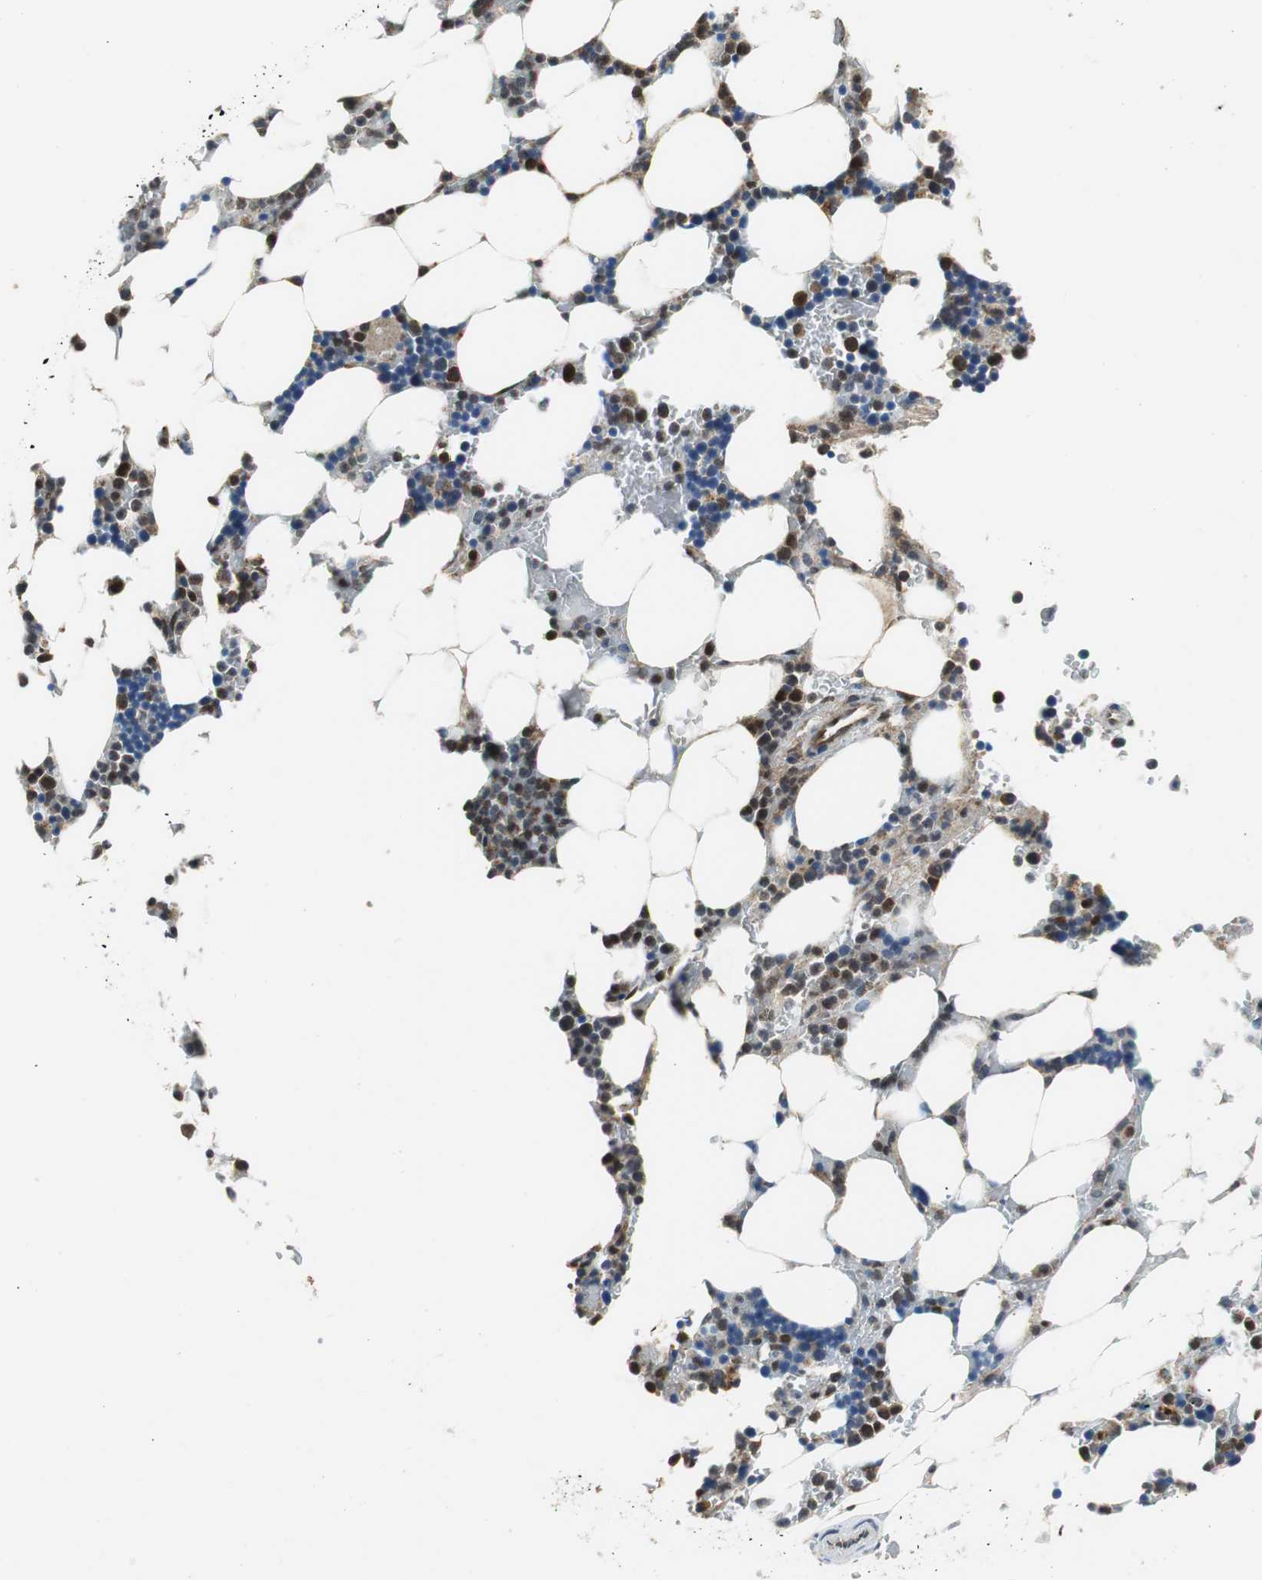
{"staining": {"intensity": "moderate", "quantity": "25%-75%", "location": "cytoplasmic/membranous"}, "tissue": "bone marrow", "cell_type": "Hematopoietic cells", "image_type": "normal", "snomed": [{"axis": "morphology", "description": "Normal tissue, NOS"}, {"axis": "topography", "description": "Bone marrow"}], "caption": "A histopathology image of bone marrow stained for a protein demonstrates moderate cytoplasmic/membranous brown staining in hematopoietic cells.", "gene": "GSDMD", "patient": {"sex": "female", "age": 73}}